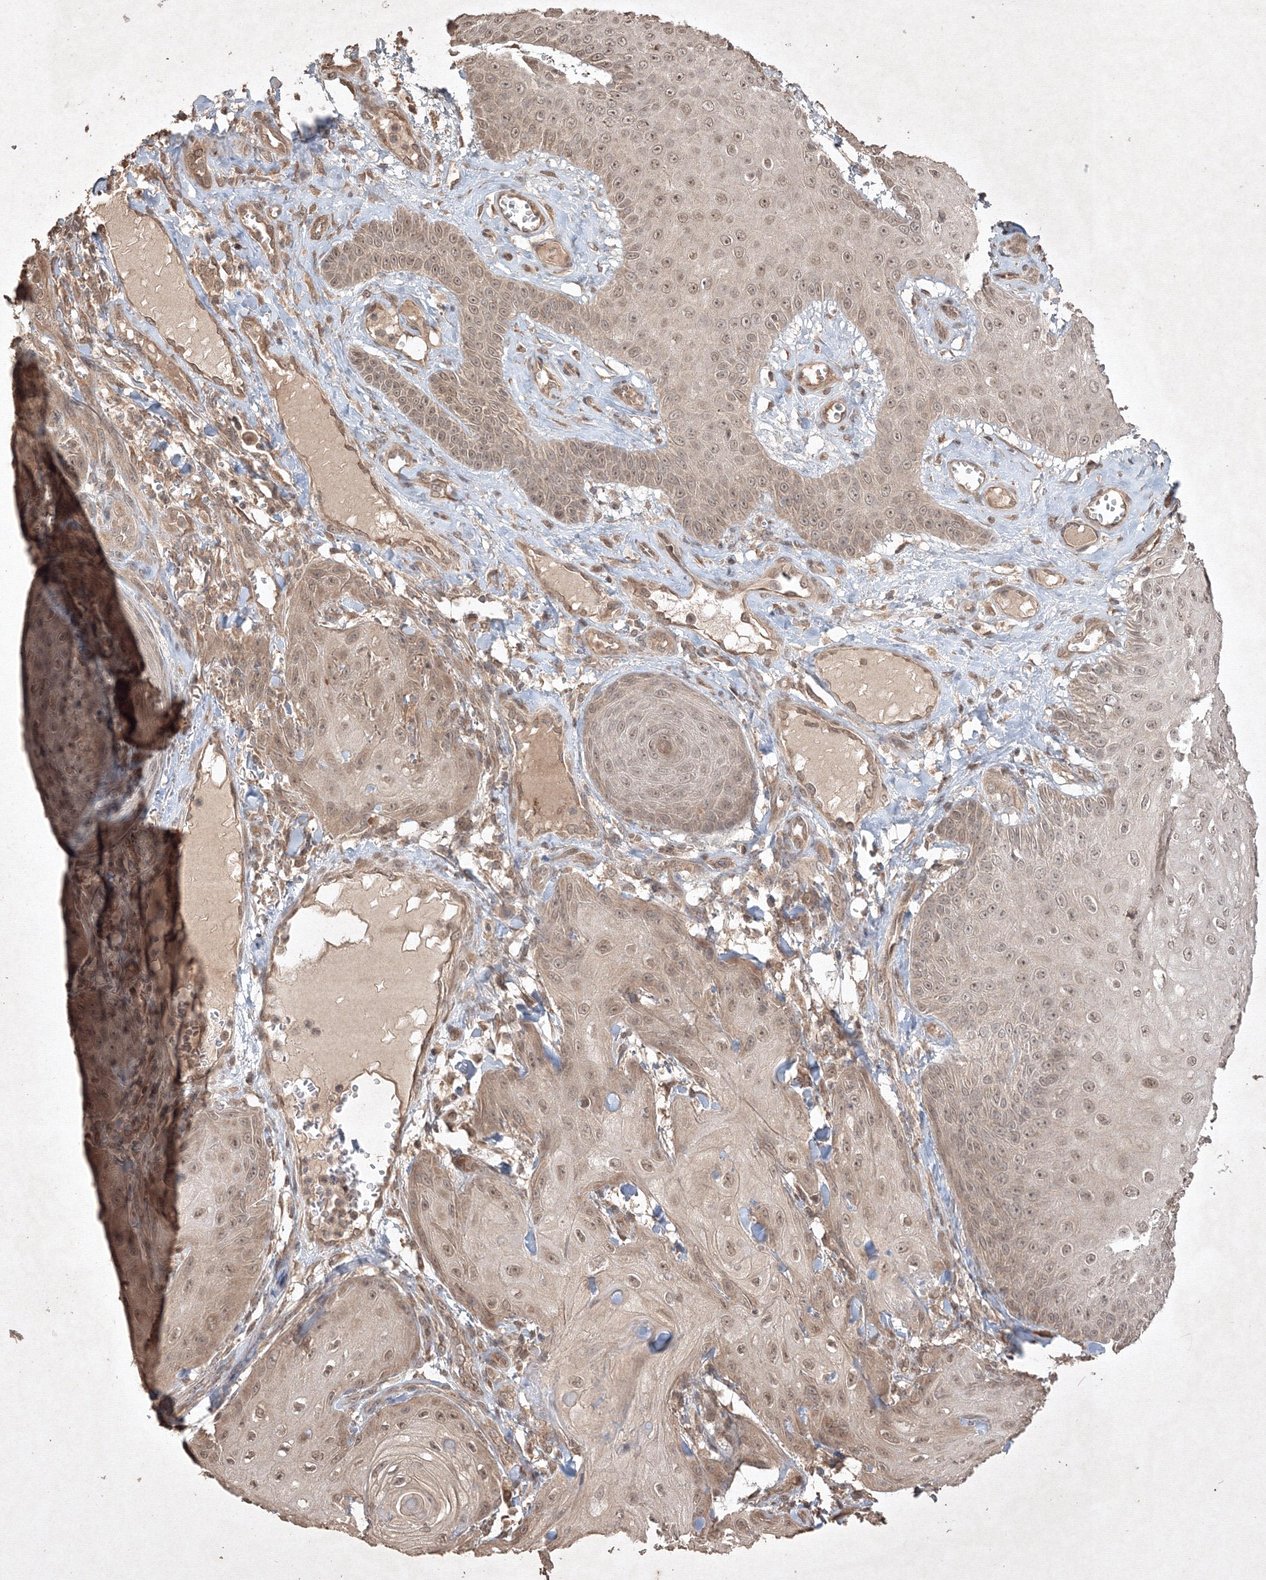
{"staining": {"intensity": "weak", "quantity": ">75%", "location": "nuclear"}, "tissue": "skin cancer", "cell_type": "Tumor cells", "image_type": "cancer", "snomed": [{"axis": "morphology", "description": "Squamous cell carcinoma, NOS"}, {"axis": "topography", "description": "Skin"}], "caption": "Immunohistochemical staining of human squamous cell carcinoma (skin) displays weak nuclear protein positivity in about >75% of tumor cells.", "gene": "PELI3", "patient": {"sex": "male", "age": 74}}